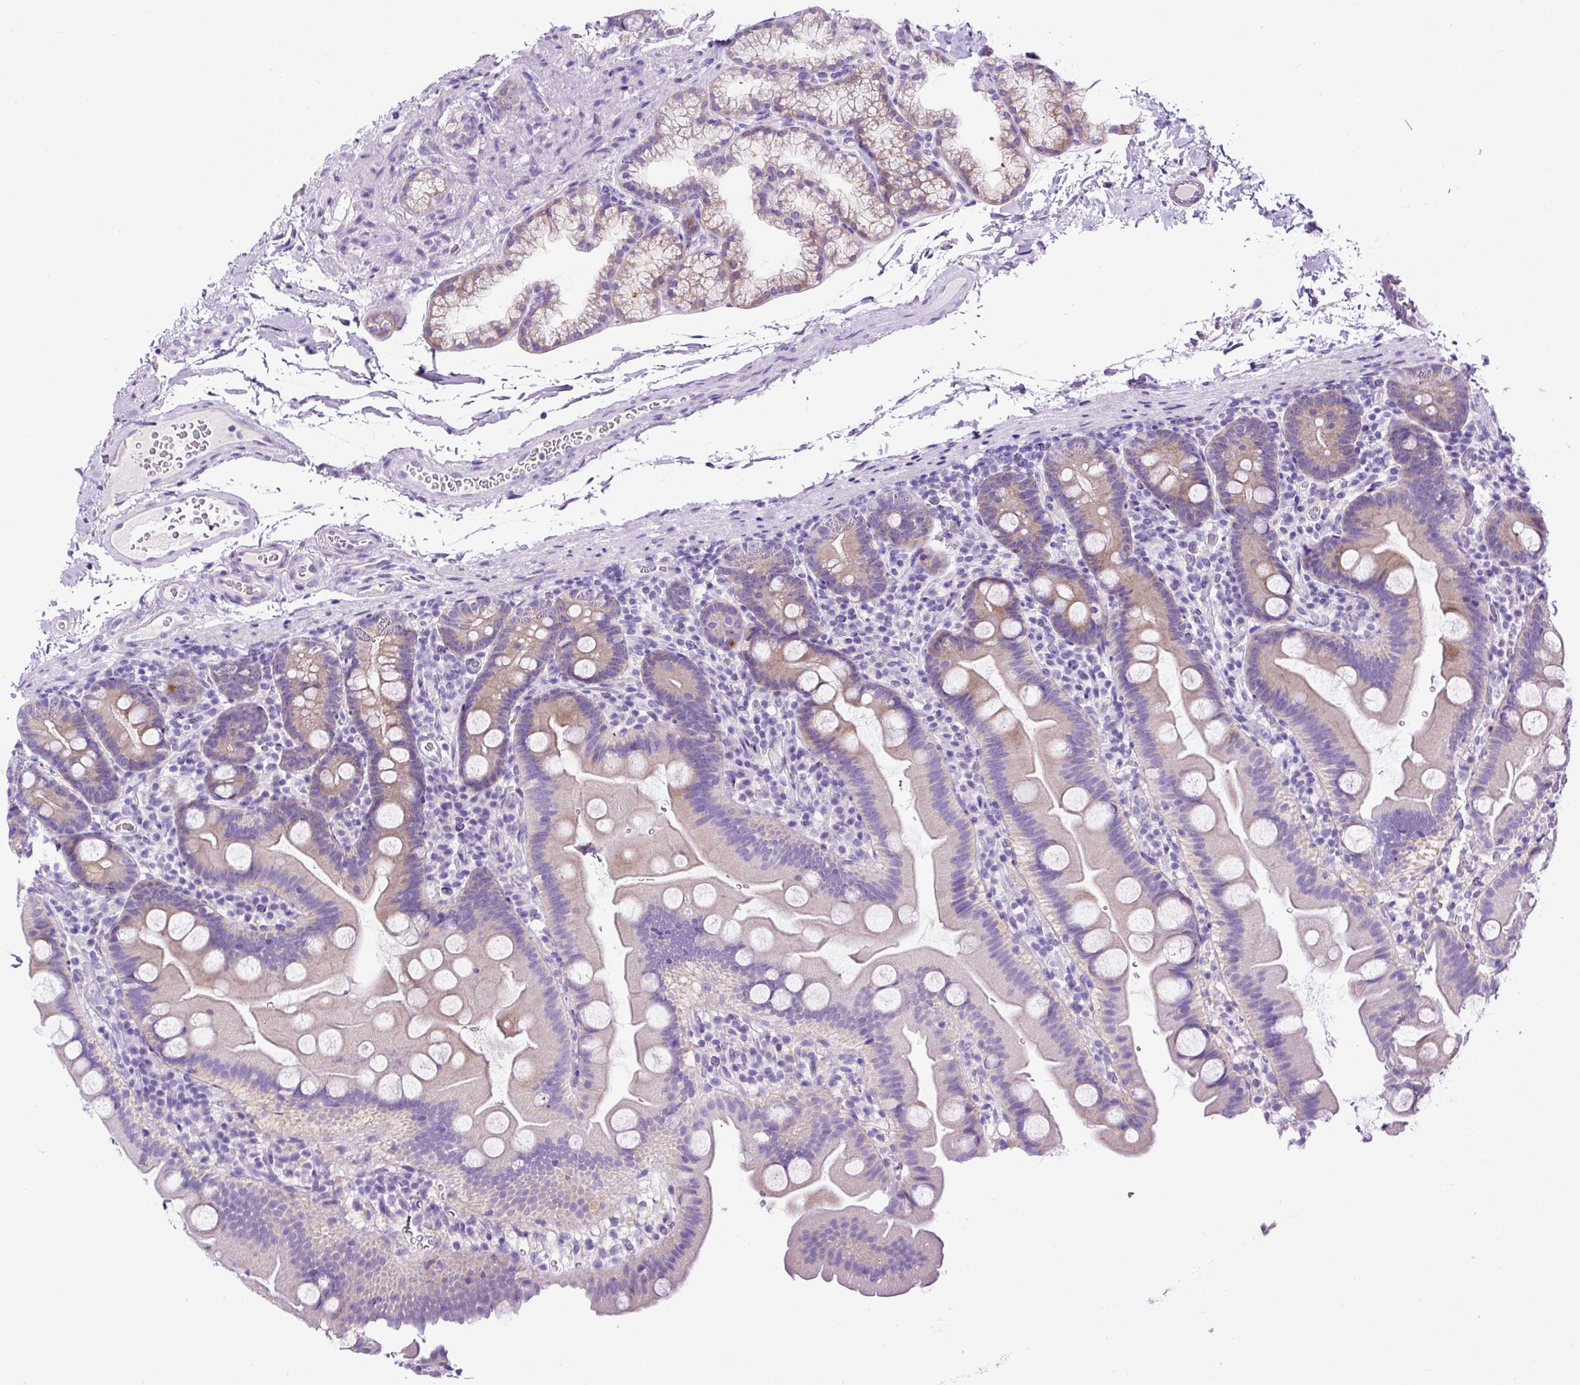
{"staining": {"intensity": "weak", "quantity": "<25%", "location": "cytoplasmic/membranous"}, "tissue": "small intestine", "cell_type": "Glandular cells", "image_type": "normal", "snomed": [{"axis": "morphology", "description": "Normal tissue, NOS"}, {"axis": "topography", "description": "Small intestine"}], "caption": "Immunohistochemistry (IHC) photomicrograph of benign small intestine stained for a protein (brown), which reveals no expression in glandular cells.", "gene": "STOX2", "patient": {"sex": "female", "age": 68}}